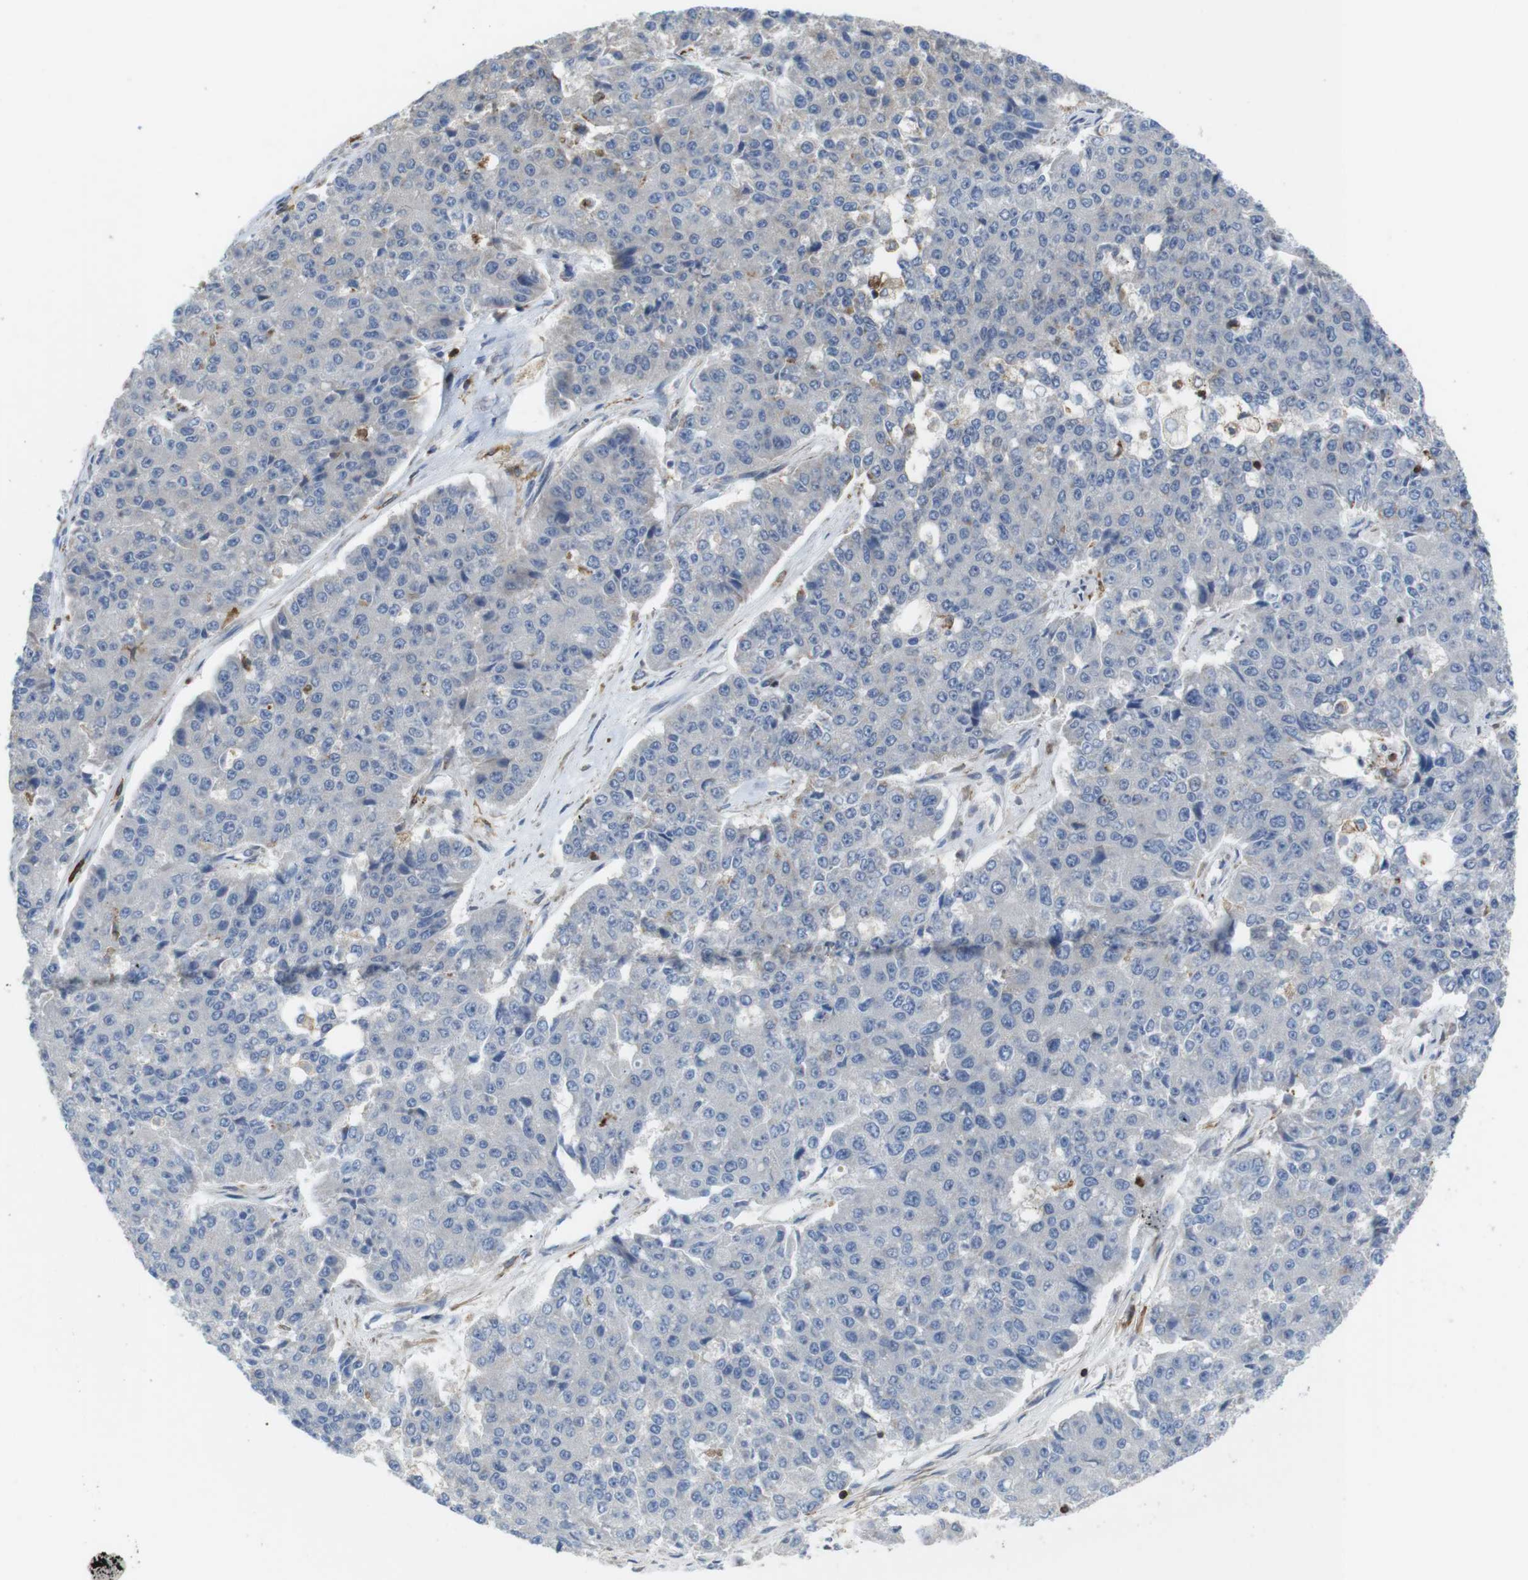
{"staining": {"intensity": "negative", "quantity": "none", "location": "none"}, "tissue": "pancreatic cancer", "cell_type": "Tumor cells", "image_type": "cancer", "snomed": [{"axis": "morphology", "description": "Adenocarcinoma, NOS"}, {"axis": "topography", "description": "Pancreas"}], "caption": "This is an IHC image of human pancreatic adenocarcinoma. There is no staining in tumor cells.", "gene": "ARL6IP5", "patient": {"sex": "male", "age": 50}}